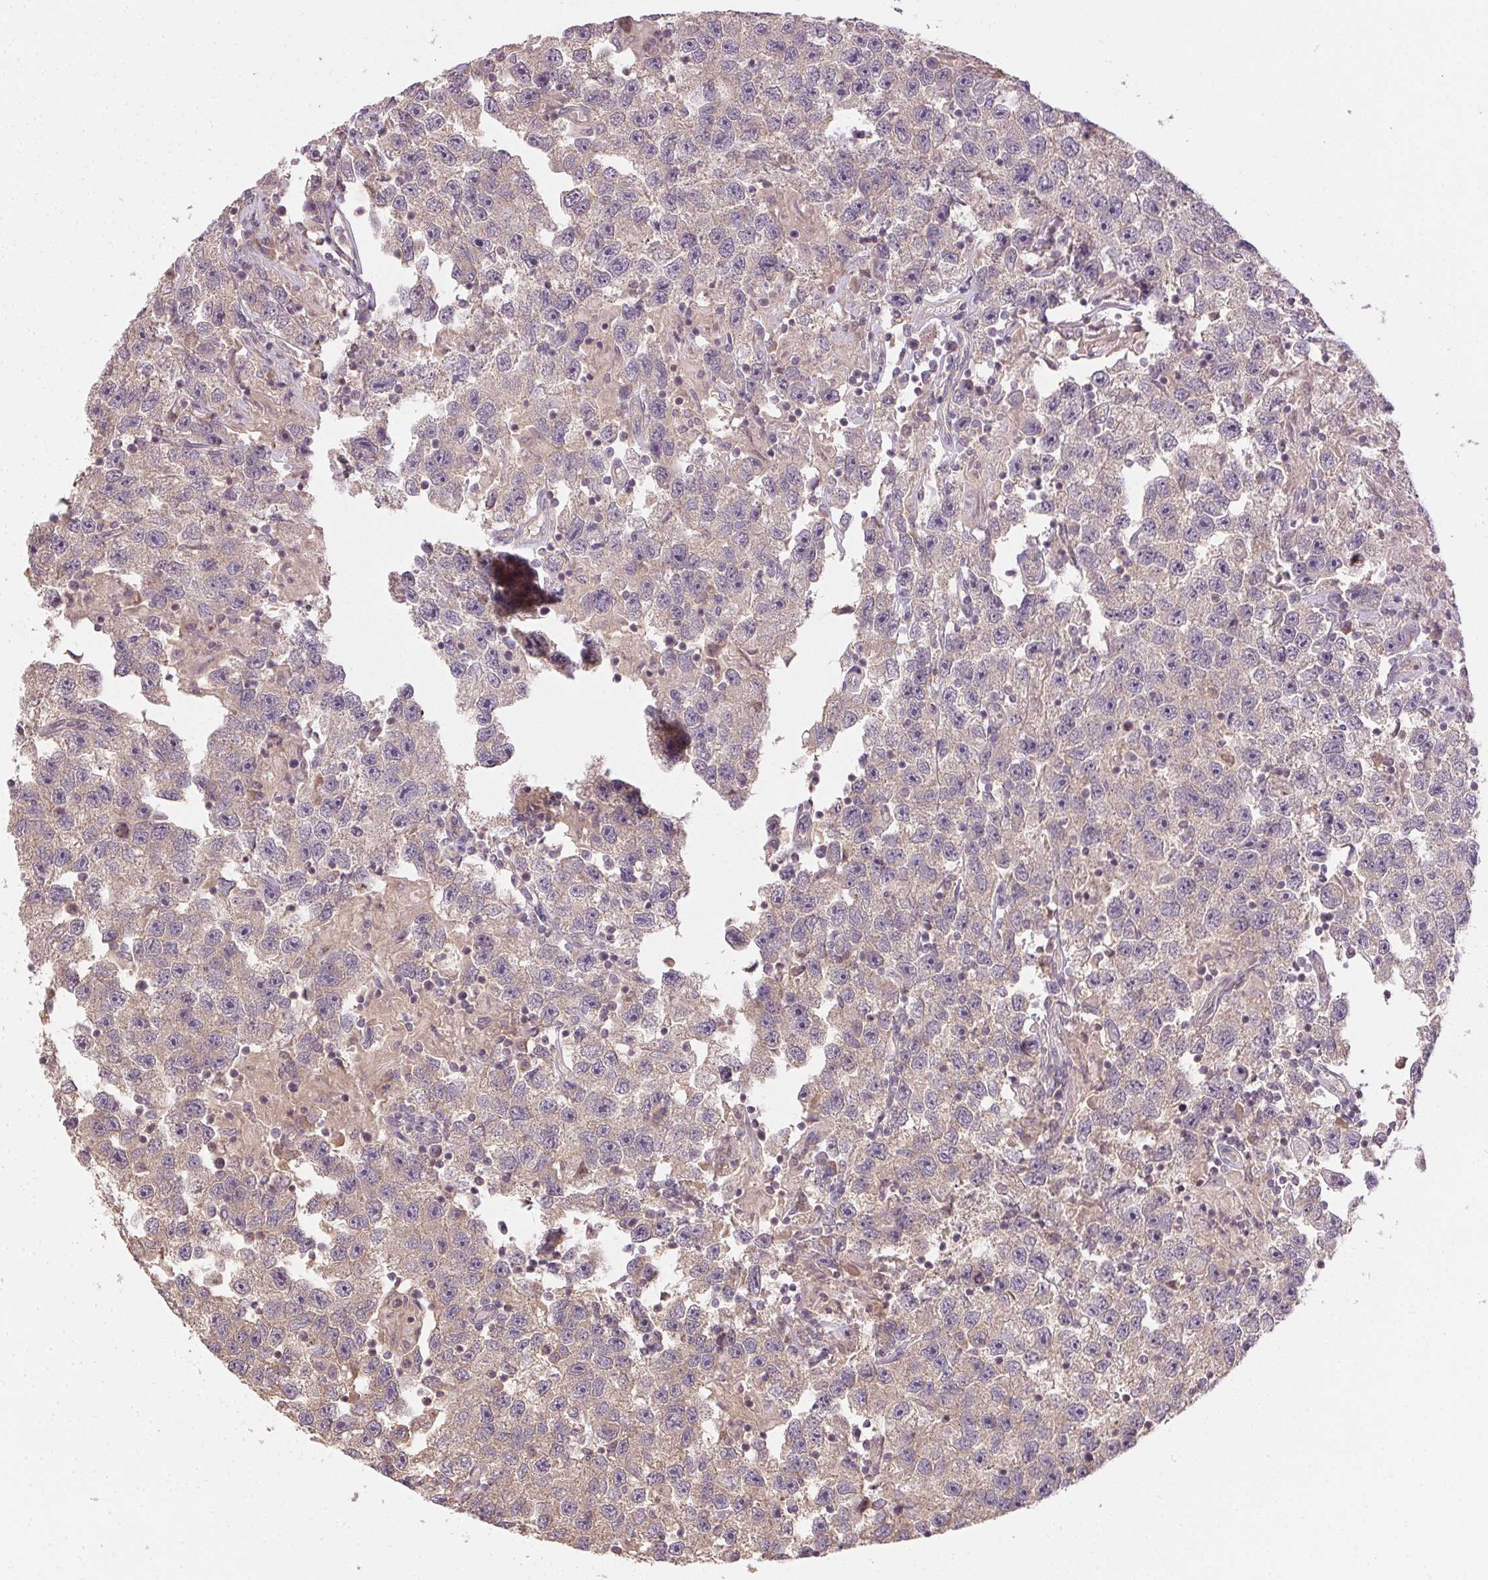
{"staining": {"intensity": "weak", "quantity": "25%-75%", "location": "cytoplasmic/membranous"}, "tissue": "testis cancer", "cell_type": "Tumor cells", "image_type": "cancer", "snomed": [{"axis": "morphology", "description": "Seminoma, NOS"}, {"axis": "topography", "description": "Testis"}], "caption": "Approximately 25%-75% of tumor cells in human testis cancer display weak cytoplasmic/membranous protein expression as visualized by brown immunohistochemical staining.", "gene": "ATP1B3", "patient": {"sex": "male", "age": 26}}